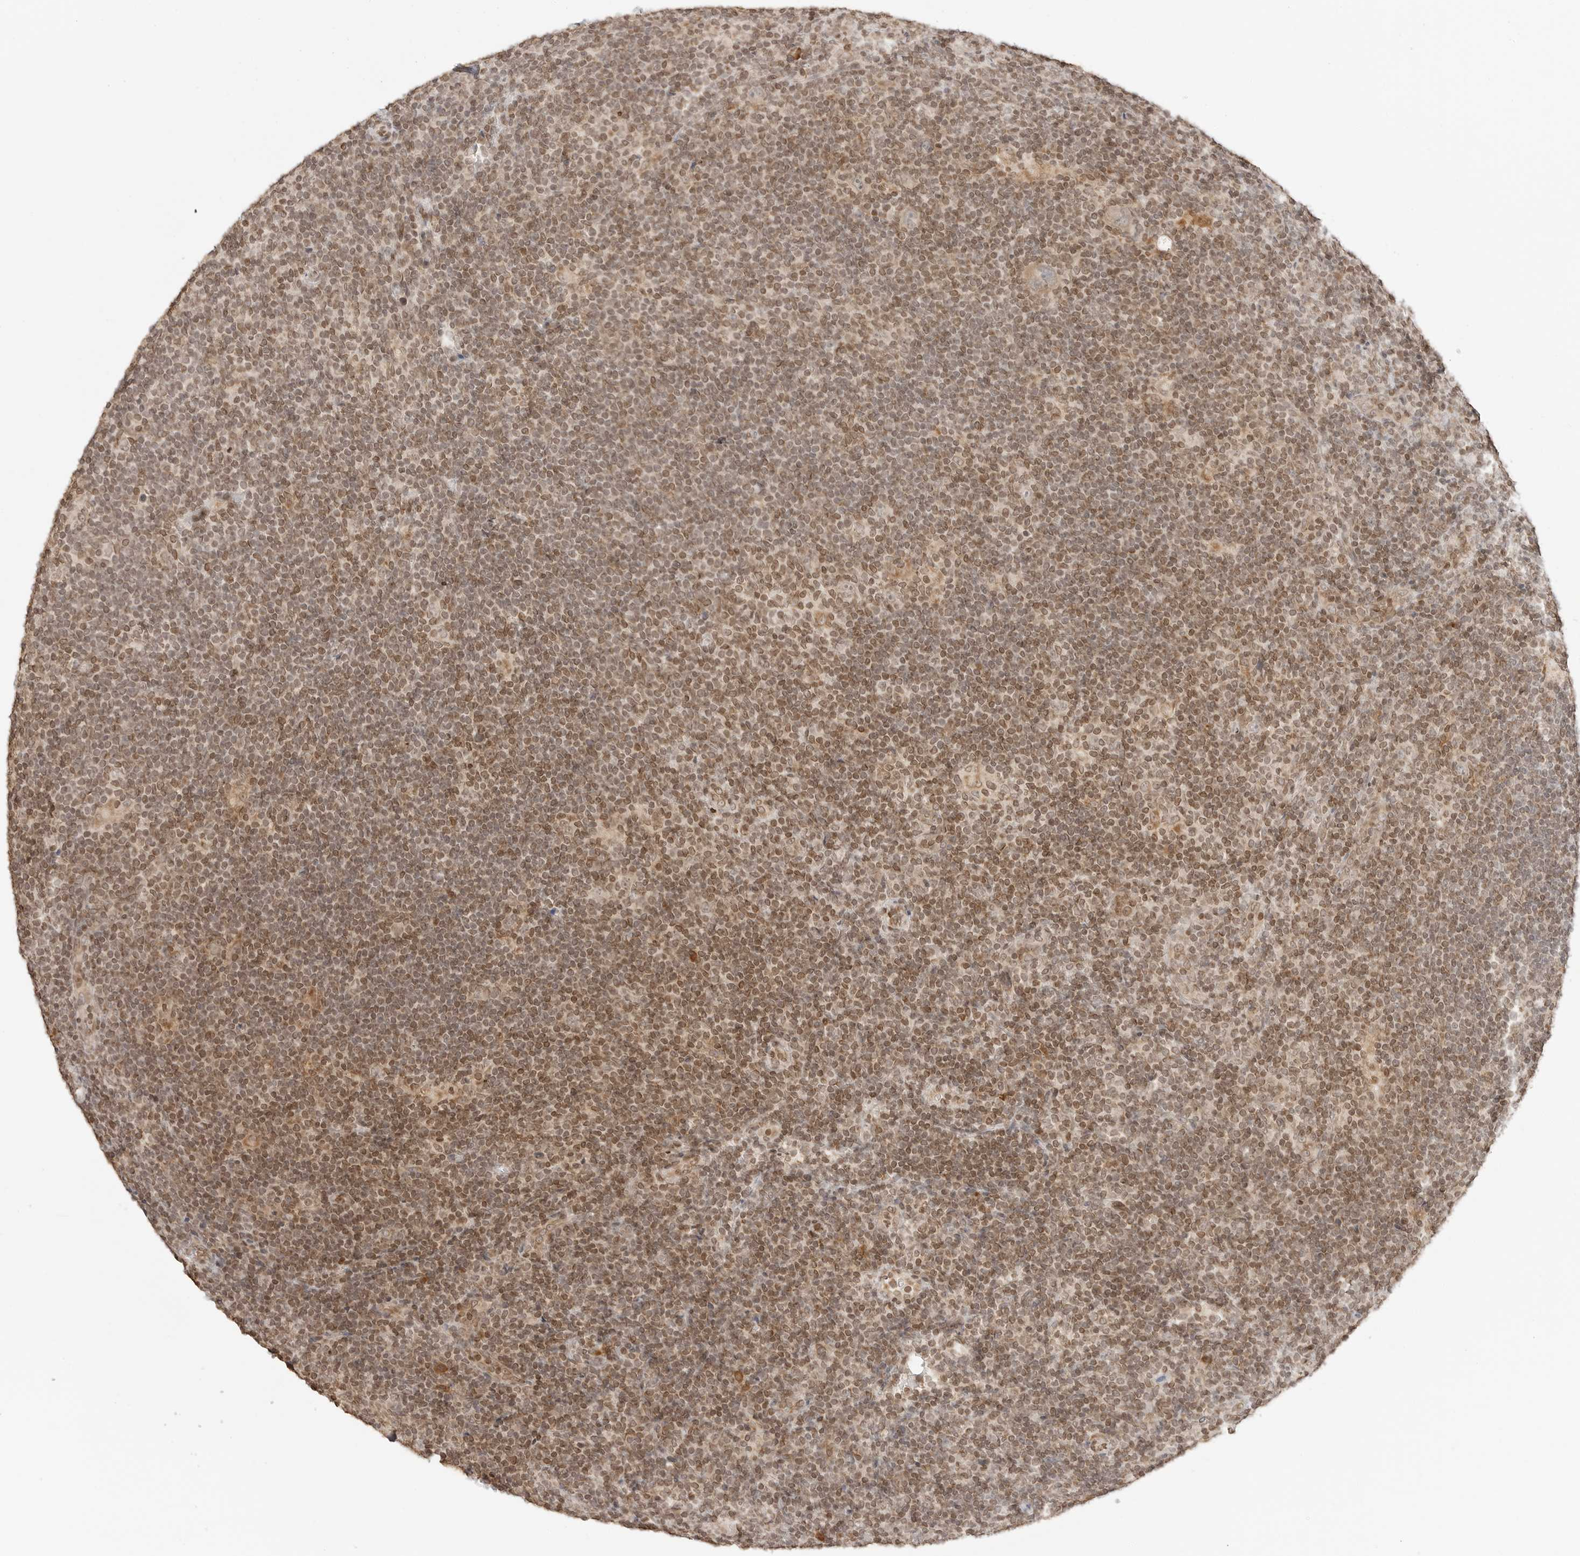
{"staining": {"intensity": "weak", "quantity": "25%-75%", "location": "cytoplasmic/membranous"}, "tissue": "lymphoma", "cell_type": "Tumor cells", "image_type": "cancer", "snomed": [{"axis": "morphology", "description": "Hodgkin's disease, NOS"}, {"axis": "topography", "description": "Lymph node"}], "caption": "Immunohistochemistry (IHC) of human Hodgkin's disease reveals low levels of weak cytoplasmic/membranous positivity in about 25%-75% of tumor cells.", "gene": "POLH", "patient": {"sex": "female", "age": 57}}